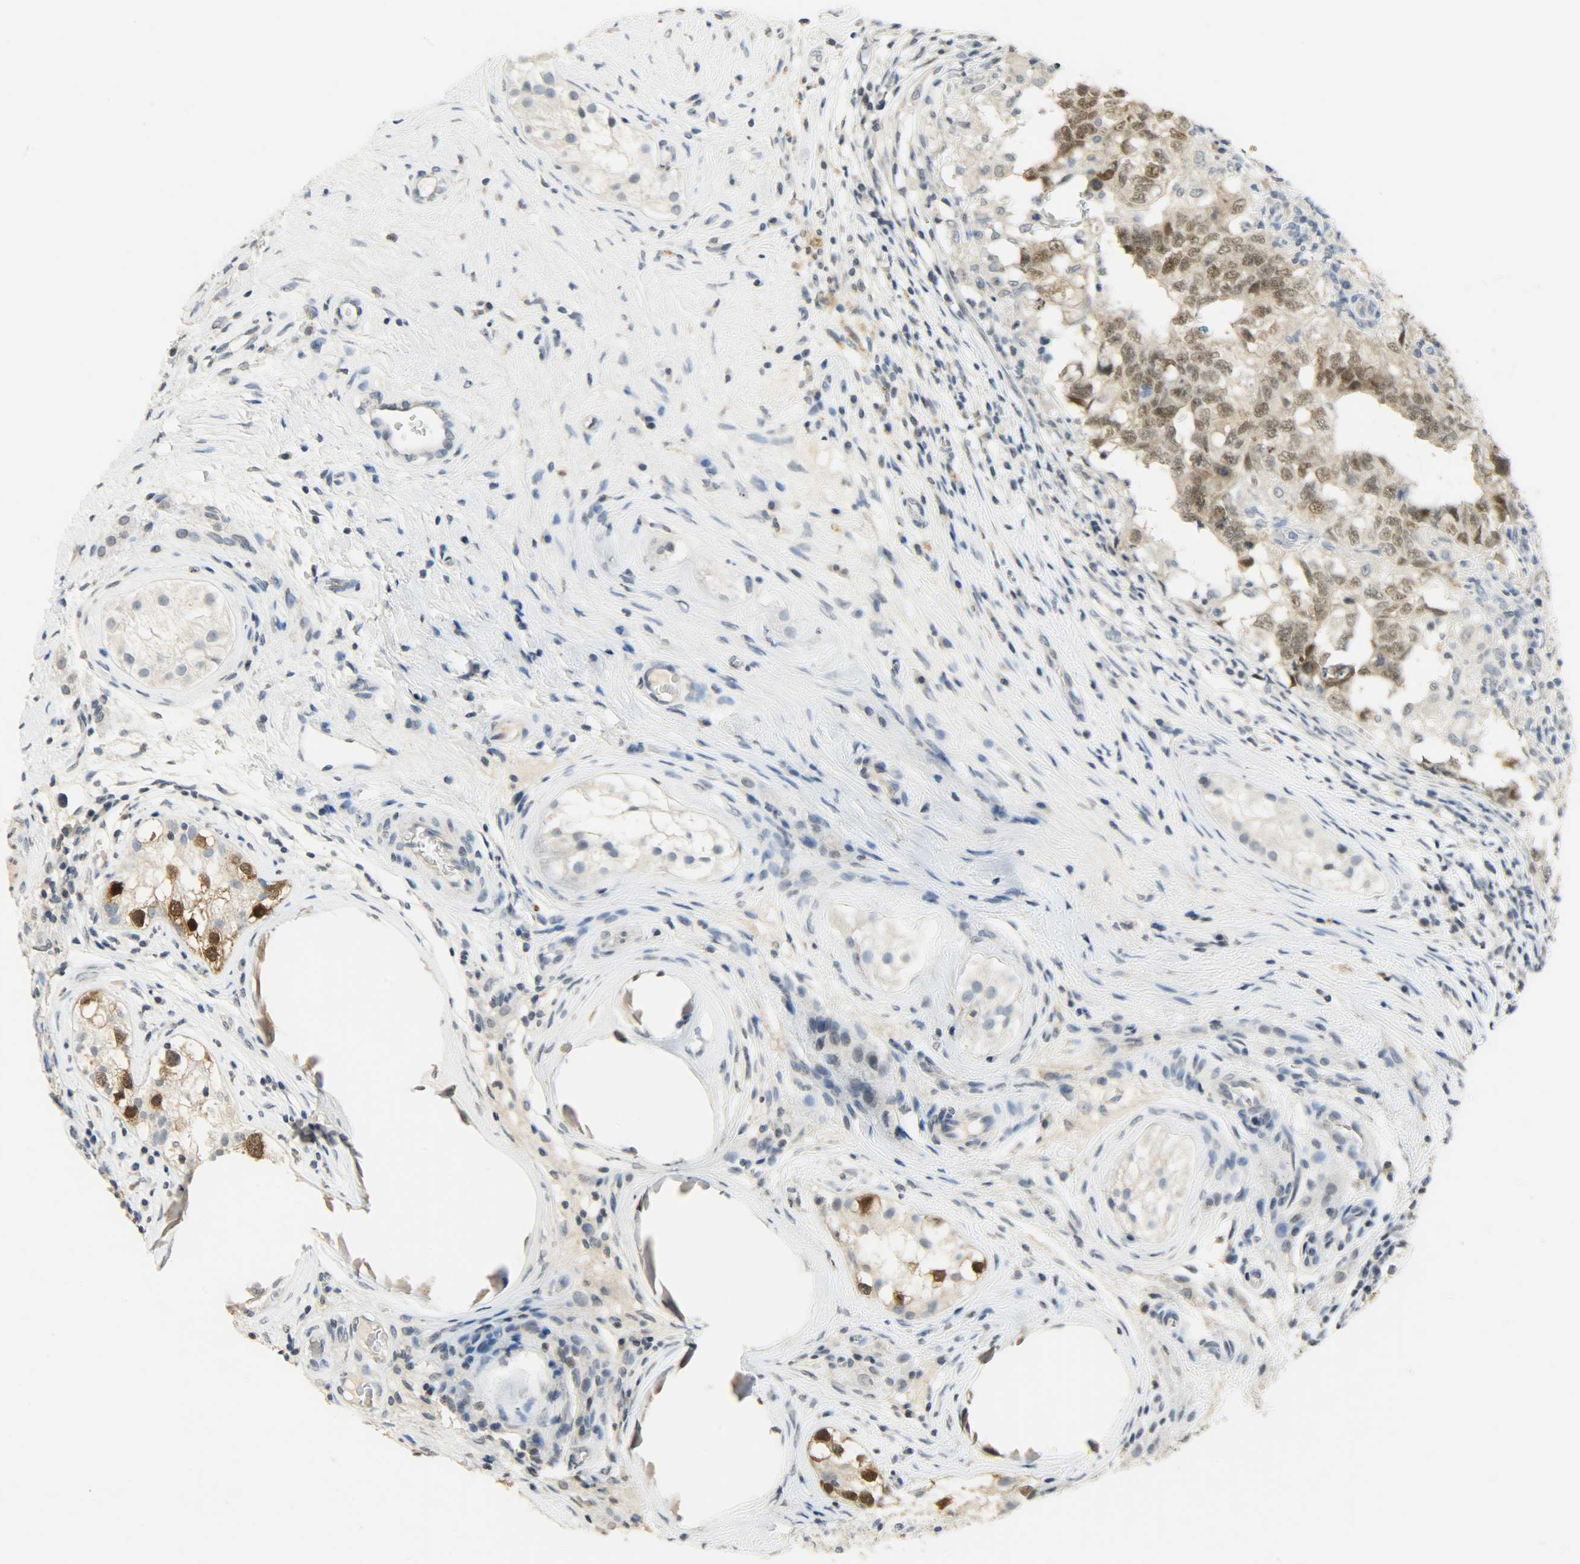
{"staining": {"intensity": "strong", "quantity": ">75%", "location": "nuclear"}, "tissue": "testis cancer", "cell_type": "Tumor cells", "image_type": "cancer", "snomed": [{"axis": "morphology", "description": "Carcinoma, Embryonal, NOS"}, {"axis": "topography", "description": "Testis"}], "caption": "This image reveals immunohistochemistry (IHC) staining of human embryonal carcinoma (testis), with high strong nuclear expression in approximately >75% of tumor cells.", "gene": "DNAJB6", "patient": {"sex": "male", "age": 21}}